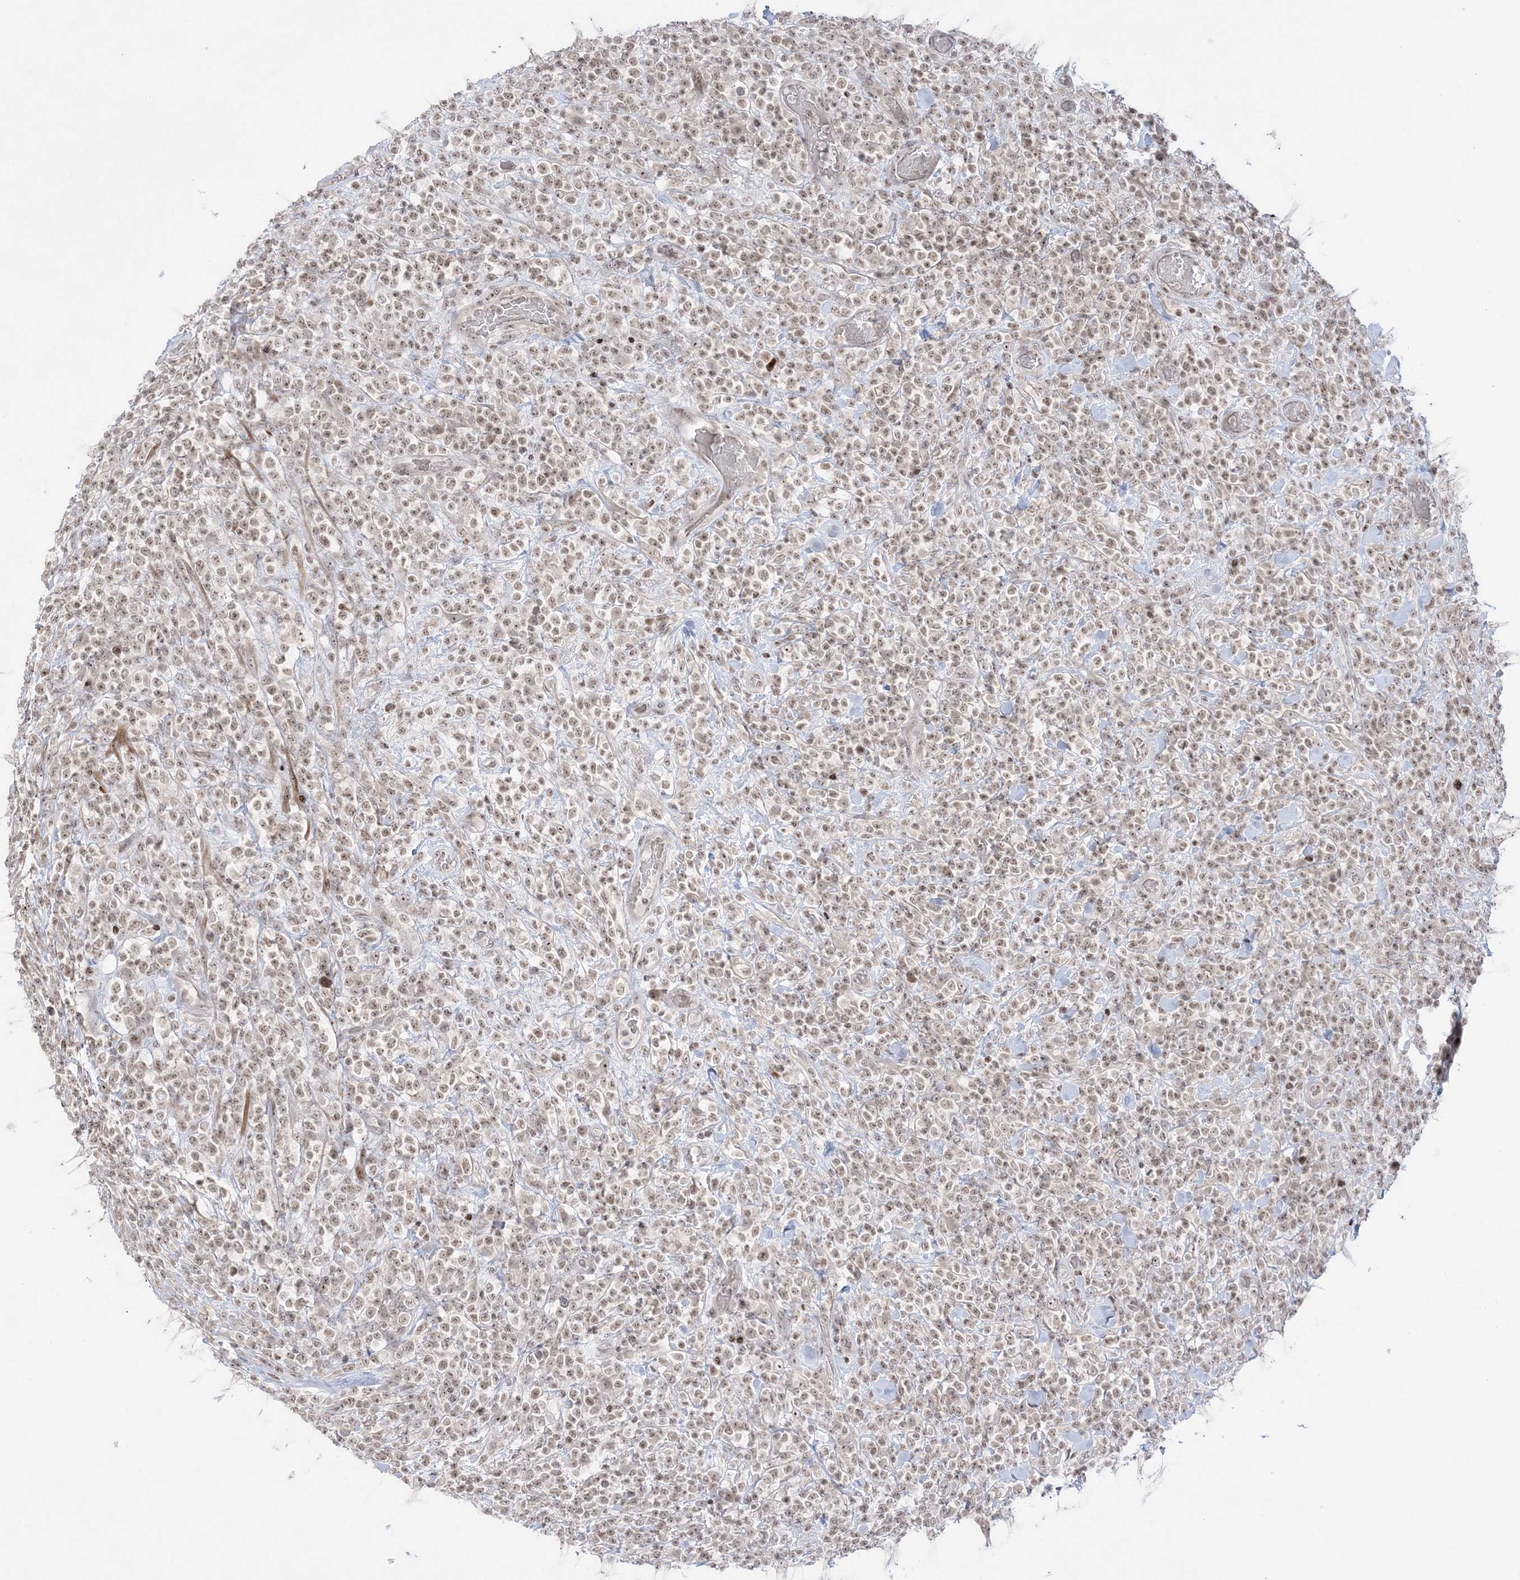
{"staining": {"intensity": "weak", "quantity": ">75%", "location": "nuclear"}, "tissue": "lymphoma", "cell_type": "Tumor cells", "image_type": "cancer", "snomed": [{"axis": "morphology", "description": "Malignant lymphoma, non-Hodgkin's type, High grade"}, {"axis": "topography", "description": "Colon"}], "caption": "Malignant lymphoma, non-Hodgkin's type (high-grade) stained with DAB (3,3'-diaminobenzidine) immunohistochemistry exhibits low levels of weak nuclear positivity in about >75% of tumor cells. The protein of interest is stained brown, and the nuclei are stained in blue (DAB IHC with brightfield microscopy, high magnification).", "gene": "SH3BP4", "patient": {"sex": "female", "age": 53}}